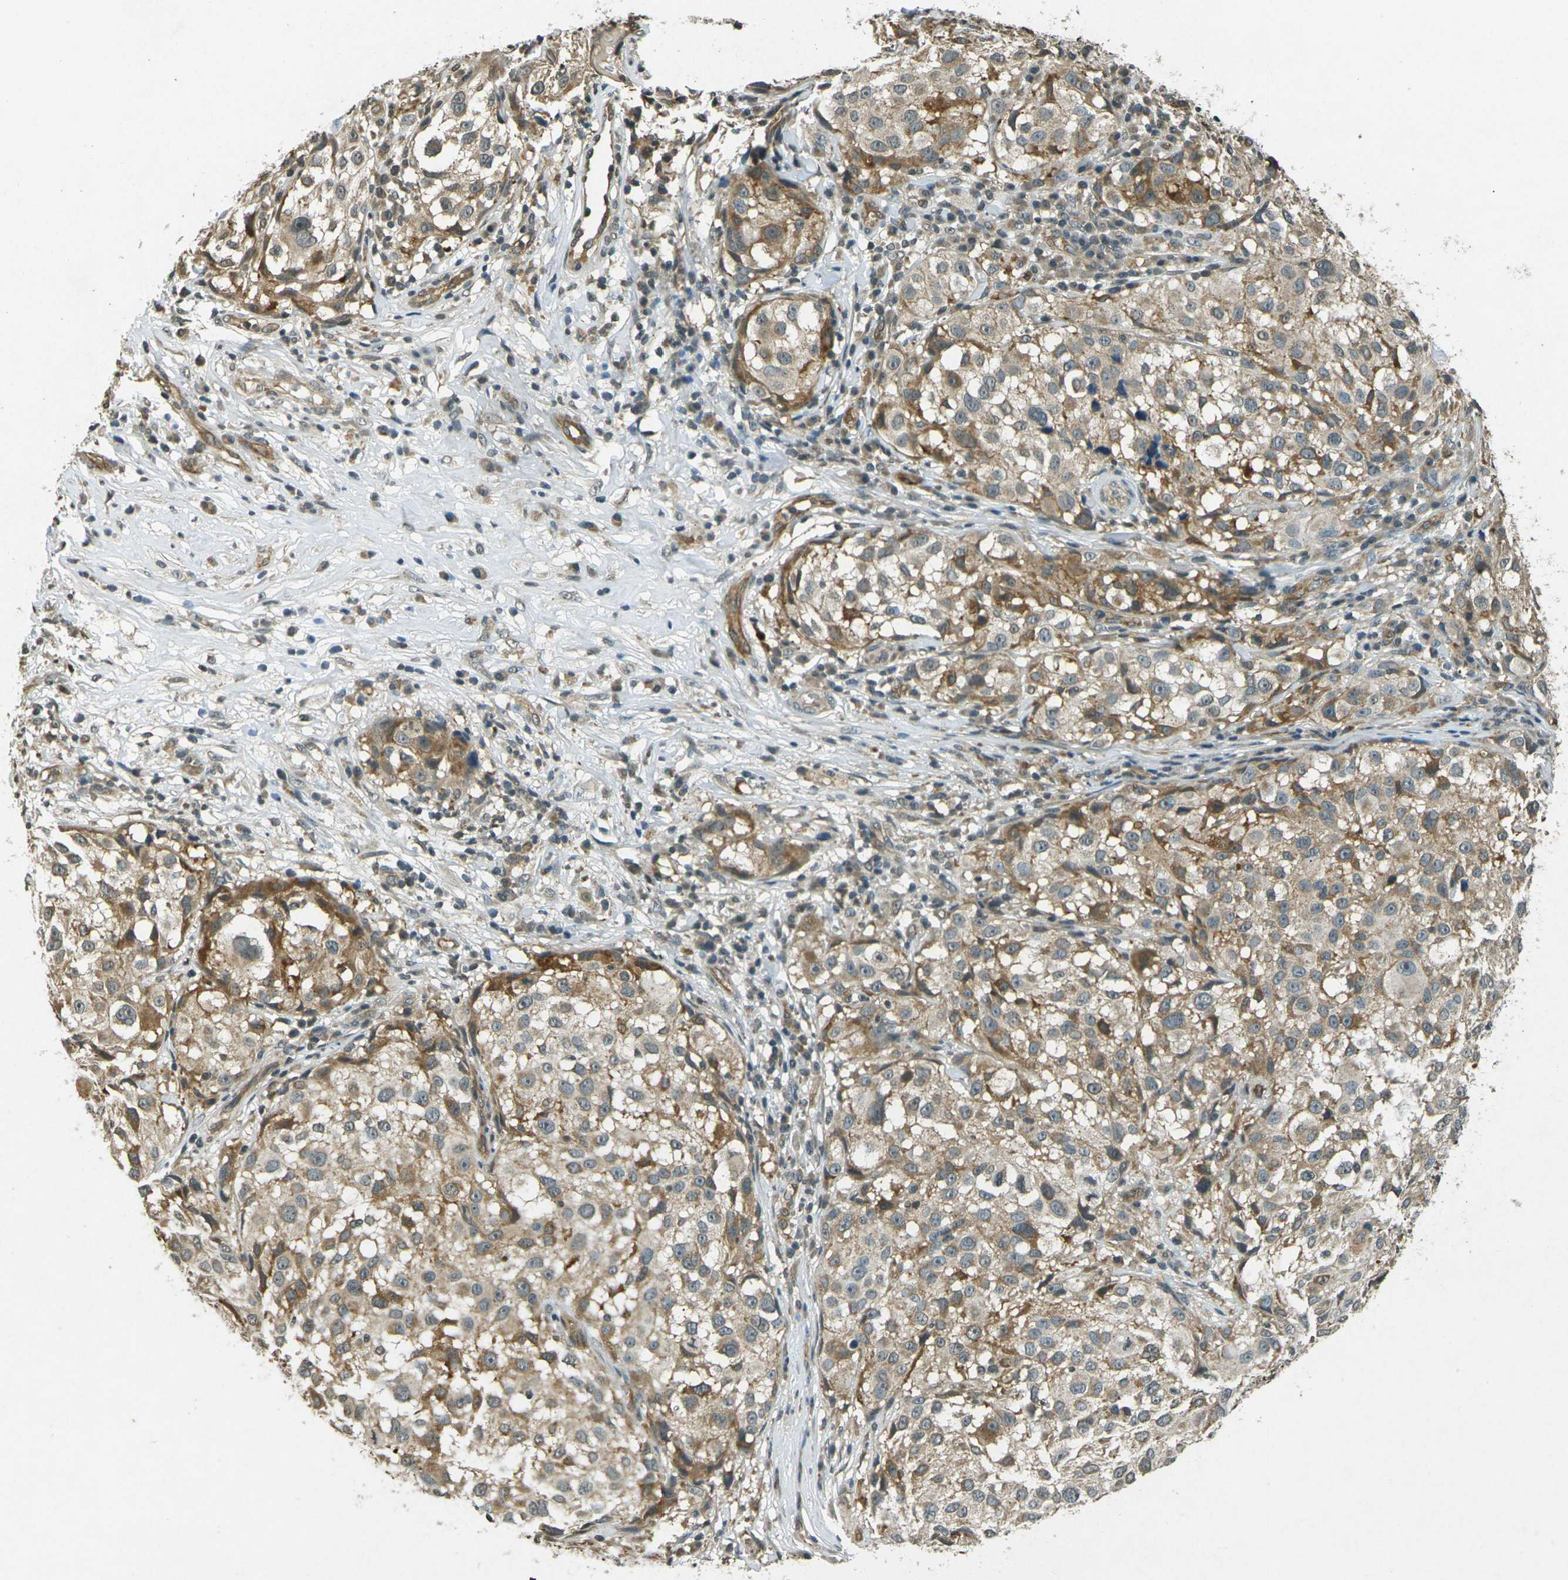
{"staining": {"intensity": "moderate", "quantity": ">75%", "location": "cytoplasmic/membranous"}, "tissue": "melanoma", "cell_type": "Tumor cells", "image_type": "cancer", "snomed": [{"axis": "morphology", "description": "Necrosis, NOS"}, {"axis": "morphology", "description": "Malignant melanoma, NOS"}, {"axis": "topography", "description": "Skin"}], "caption": "Moderate cytoplasmic/membranous protein positivity is present in approximately >75% of tumor cells in malignant melanoma. (DAB (3,3'-diaminobenzidine) = brown stain, brightfield microscopy at high magnification).", "gene": "PDE2A", "patient": {"sex": "female", "age": 87}}